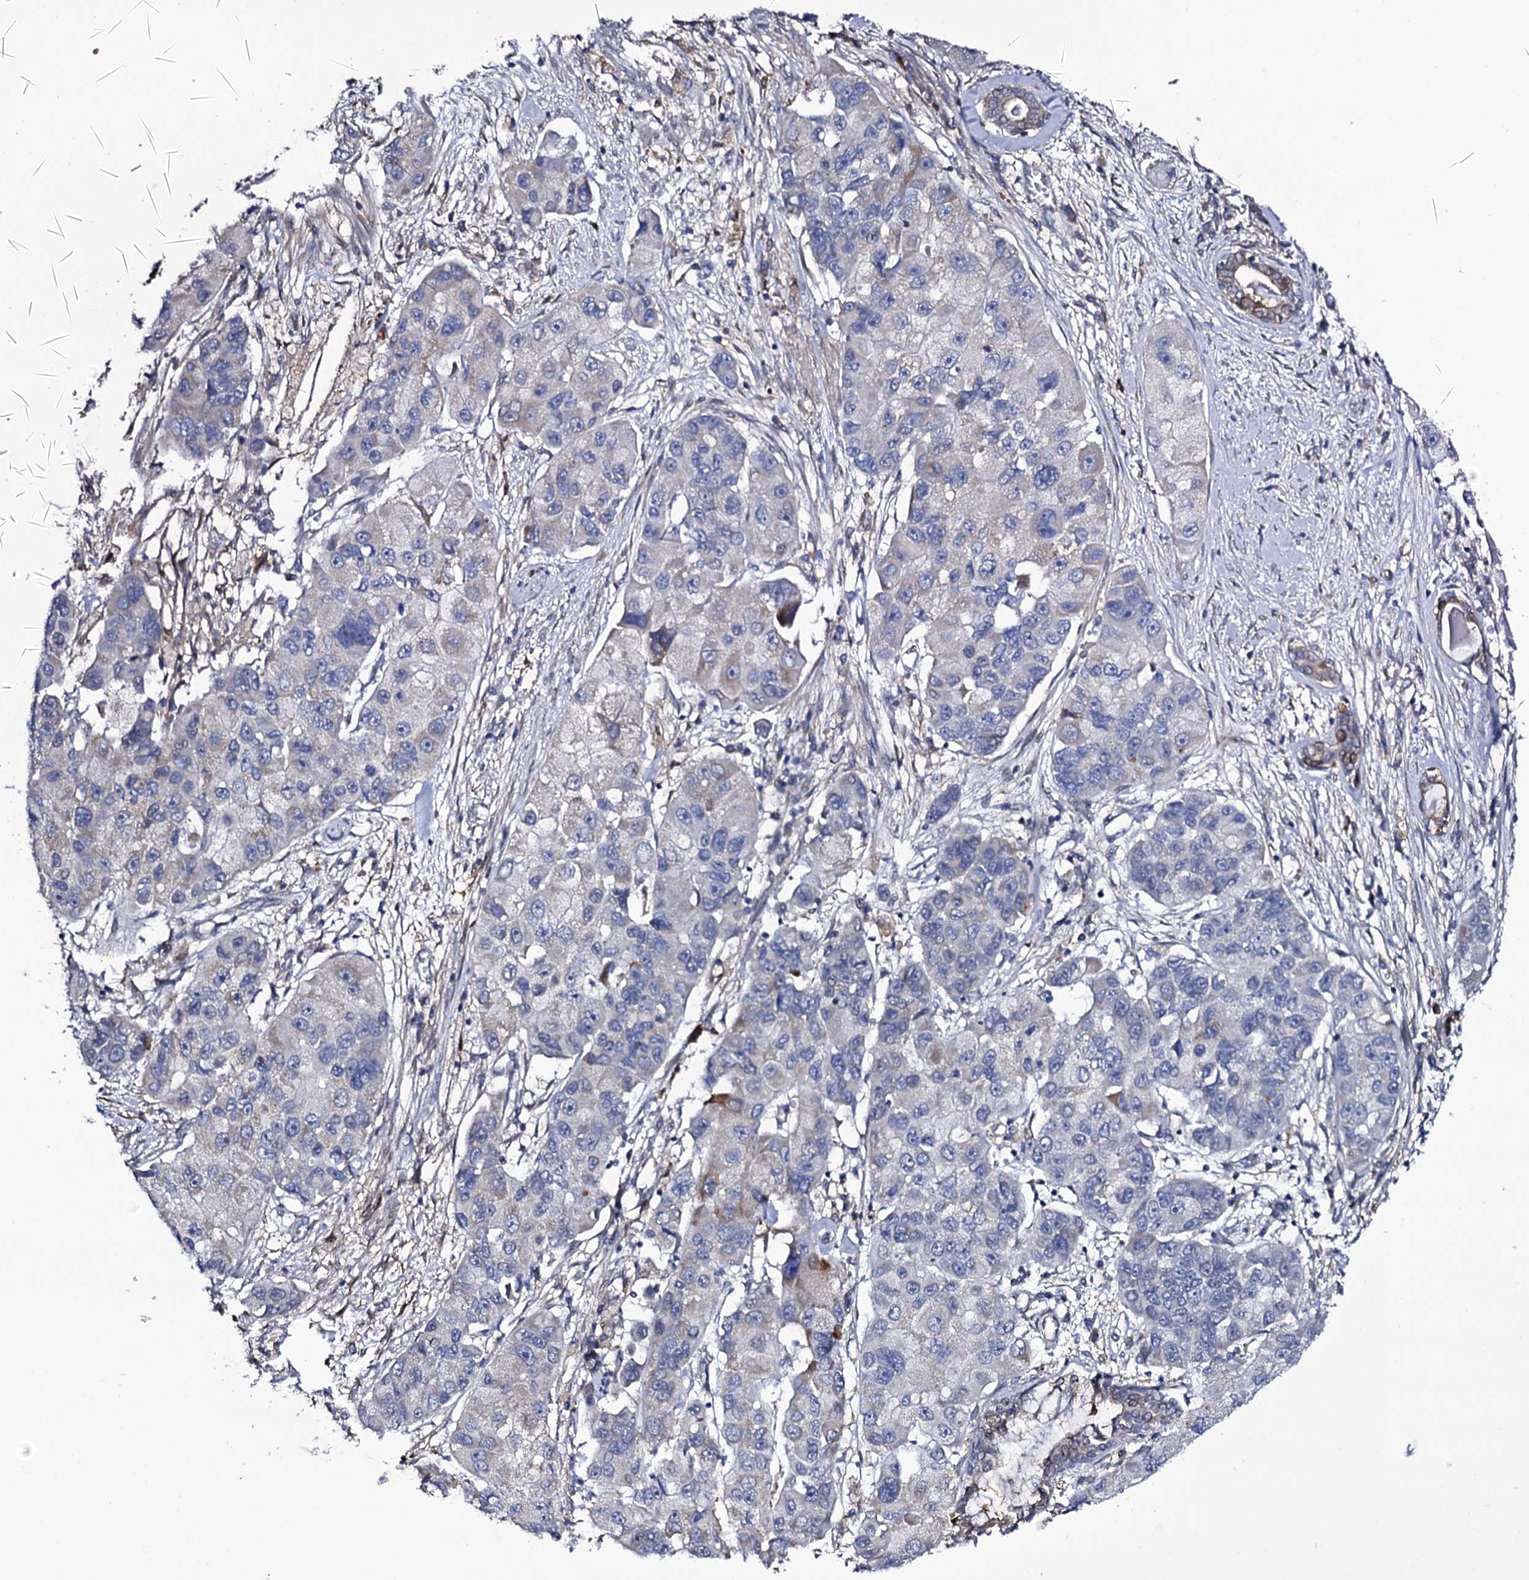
{"staining": {"intensity": "negative", "quantity": "none", "location": "none"}, "tissue": "lung cancer", "cell_type": "Tumor cells", "image_type": "cancer", "snomed": [{"axis": "morphology", "description": "Adenocarcinoma, NOS"}, {"axis": "topography", "description": "Lung"}], "caption": "This is a image of immunohistochemistry (IHC) staining of adenocarcinoma (lung), which shows no positivity in tumor cells. (Stains: DAB (3,3'-diaminobenzidine) immunohistochemistry (IHC) with hematoxylin counter stain, Microscopy: brightfield microscopy at high magnification).", "gene": "TTC23", "patient": {"sex": "female", "age": 54}}